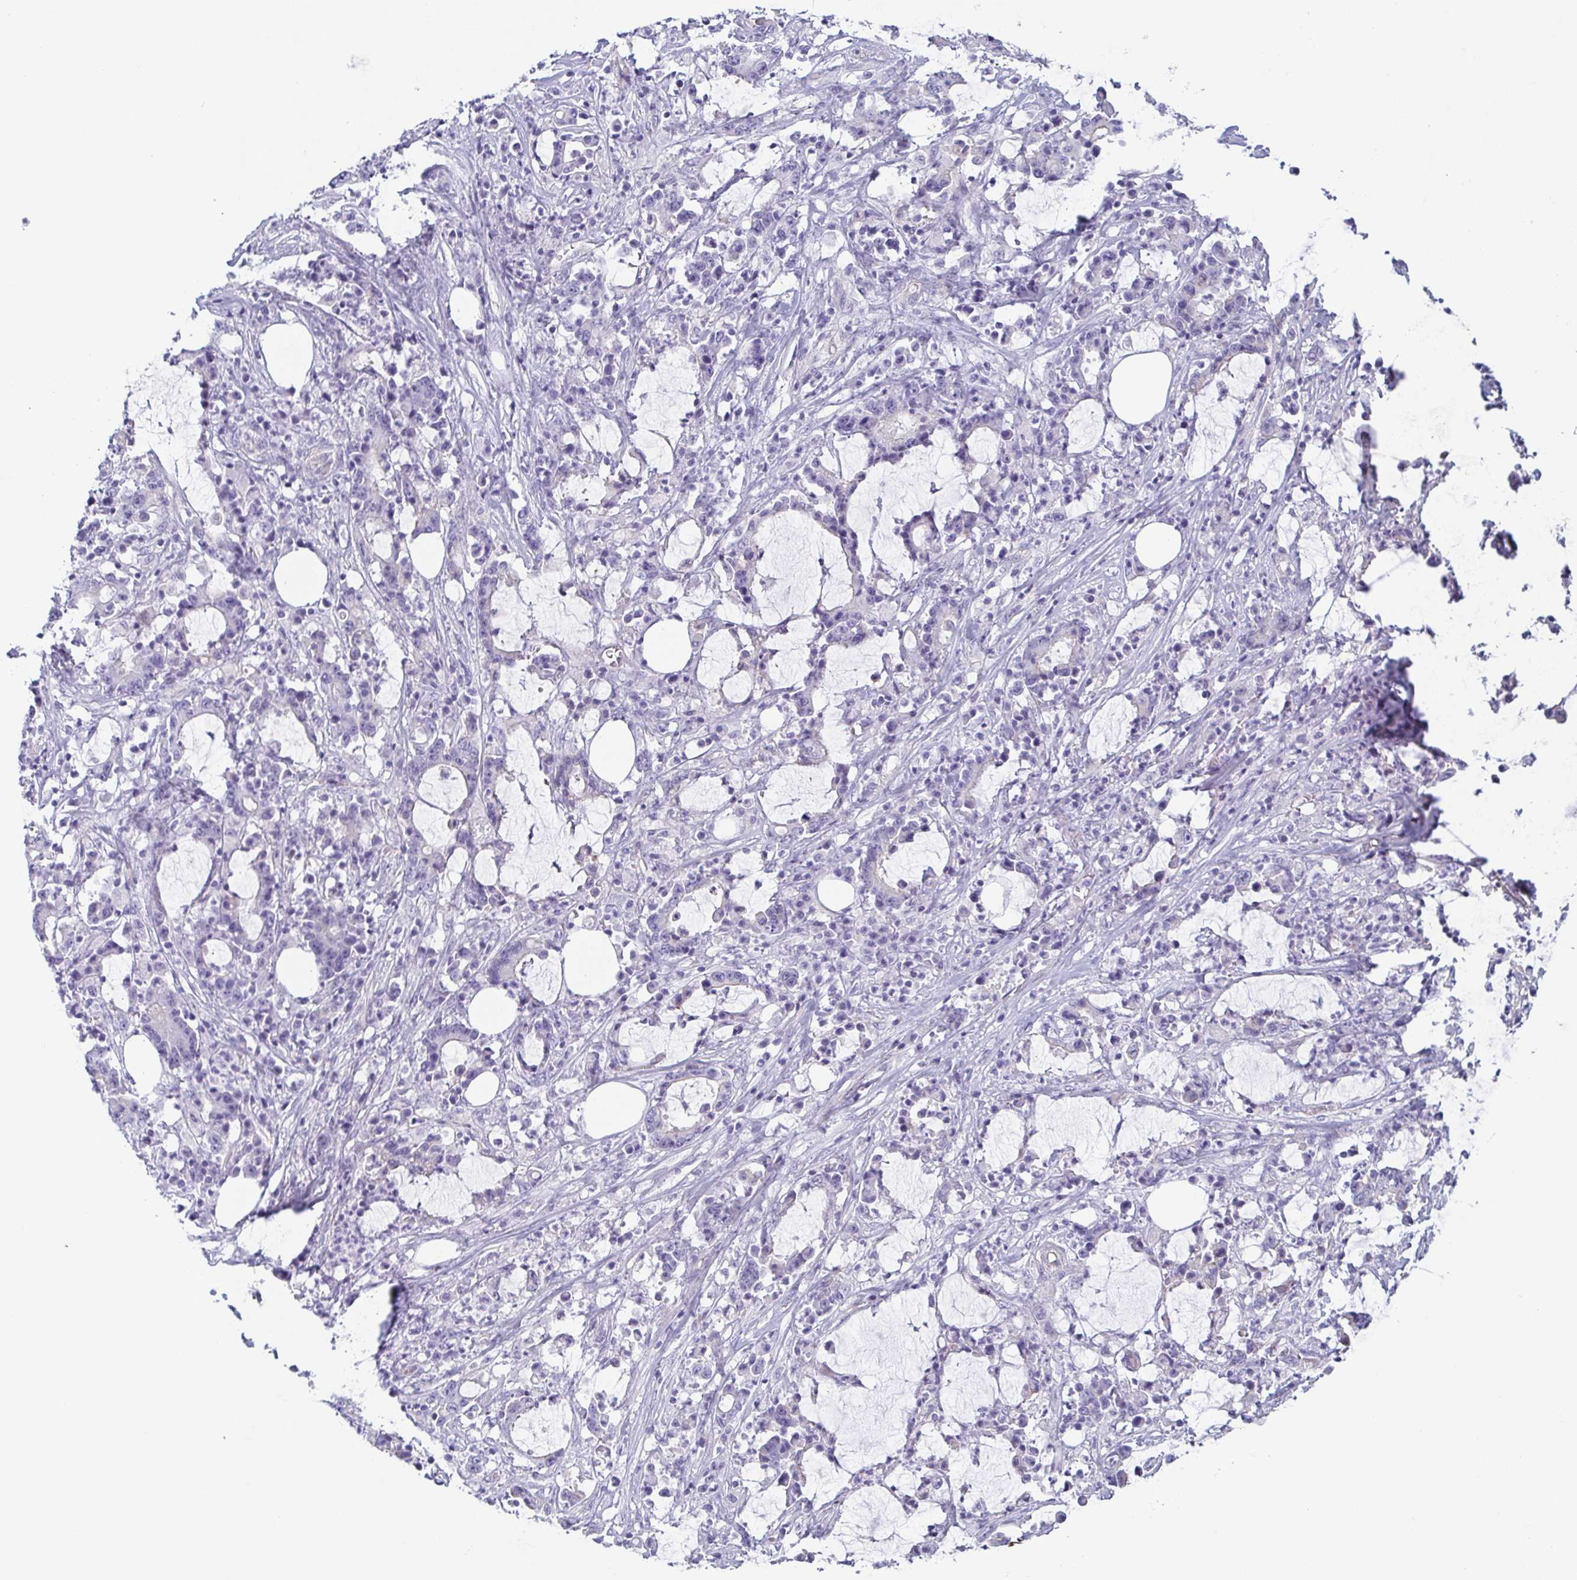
{"staining": {"intensity": "negative", "quantity": "none", "location": "none"}, "tissue": "stomach cancer", "cell_type": "Tumor cells", "image_type": "cancer", "snomed": [{"axis": "morphology", "description": "Adenocarcinoma, NOS"}, {"axis": "topography", "description": "Stomach, upper"}], "caption": "Tumor cells show no significant protein expression in adenocarcinoma (stomach). (DAB IHC with hematoxylin counter stain).", "gene": "PRR4", "patient": {"sex": "male", "age": 68}}